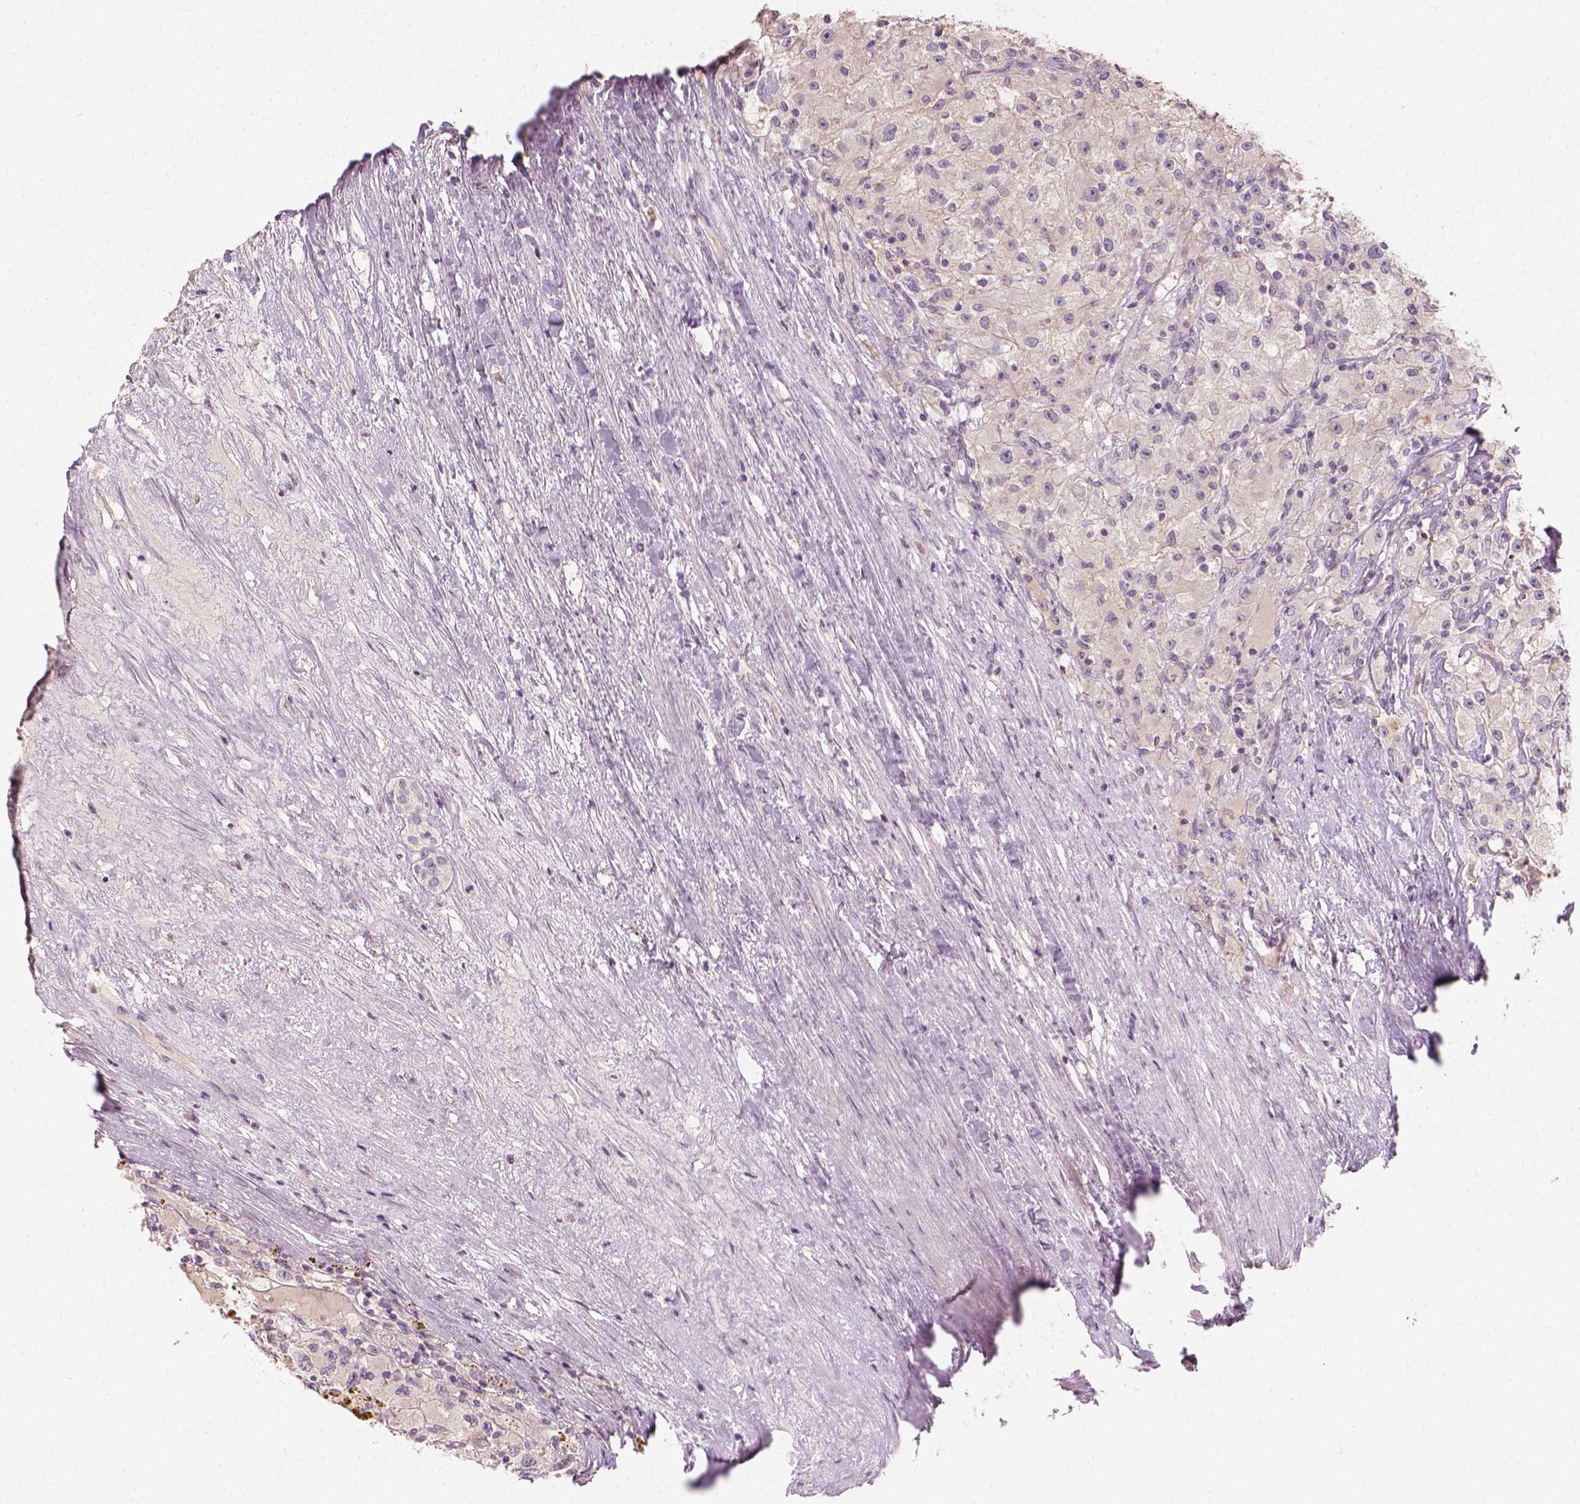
{"staining": {"intensity": "negative", "quantity": "none", "location": "none"}, "tissue": "renal cancer", "cell_type": "Tumor cells", "image_type": "cancer", "snomed": [{"axis": "morphology", "description": "Adenocarcinoma, NOS"}, {"axis": "topography", "description": "Kidney"}], "caption": "Renal adenocarcinoma was stained to show a protein in brown. There is no significant staining in tumor cells.", "gene": "AQP9", "patient": {"sex": "female", "age": 67}}